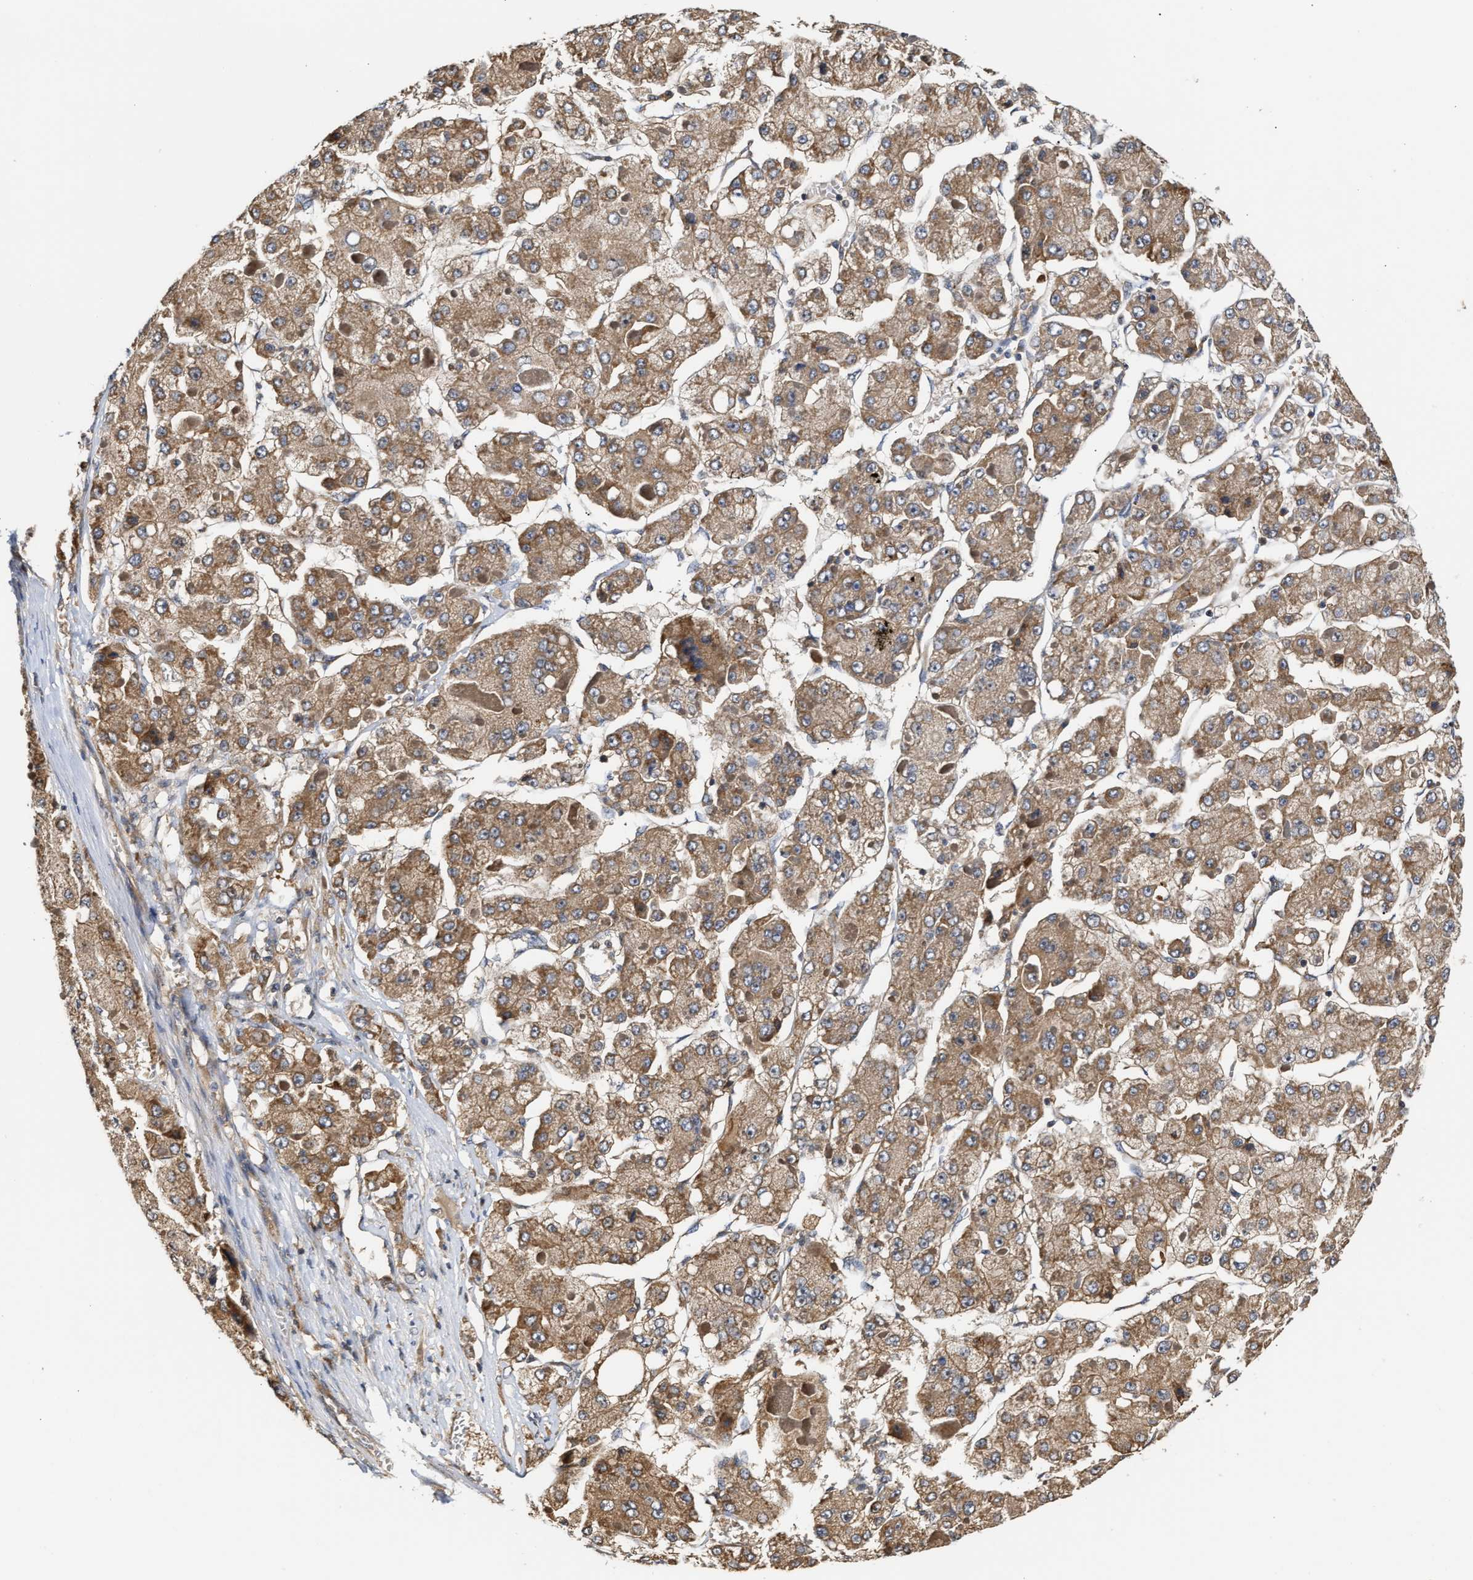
{"staining": {"intensity": "moderate", "quantity": ">75%", "location": "cytoplasmic/membranous"}, "tissue": "liver cancer", "cell_type": "Tumor cells", "image_type": "cancer", "snomed": [{"axis": "morphology", "description": "Carcinoma, Hepatocellular, NOS"}, {"axis": "topography", "description": "Liver"}], "caption": "Brown immunohistochemical staining in liver hepatocellular carcinoma shows moderate cytoplasmic/membranous expression in about >75% of tumor cells.", "gene": "CLIP2", "patient": {"sex": "female", "age": 73}}